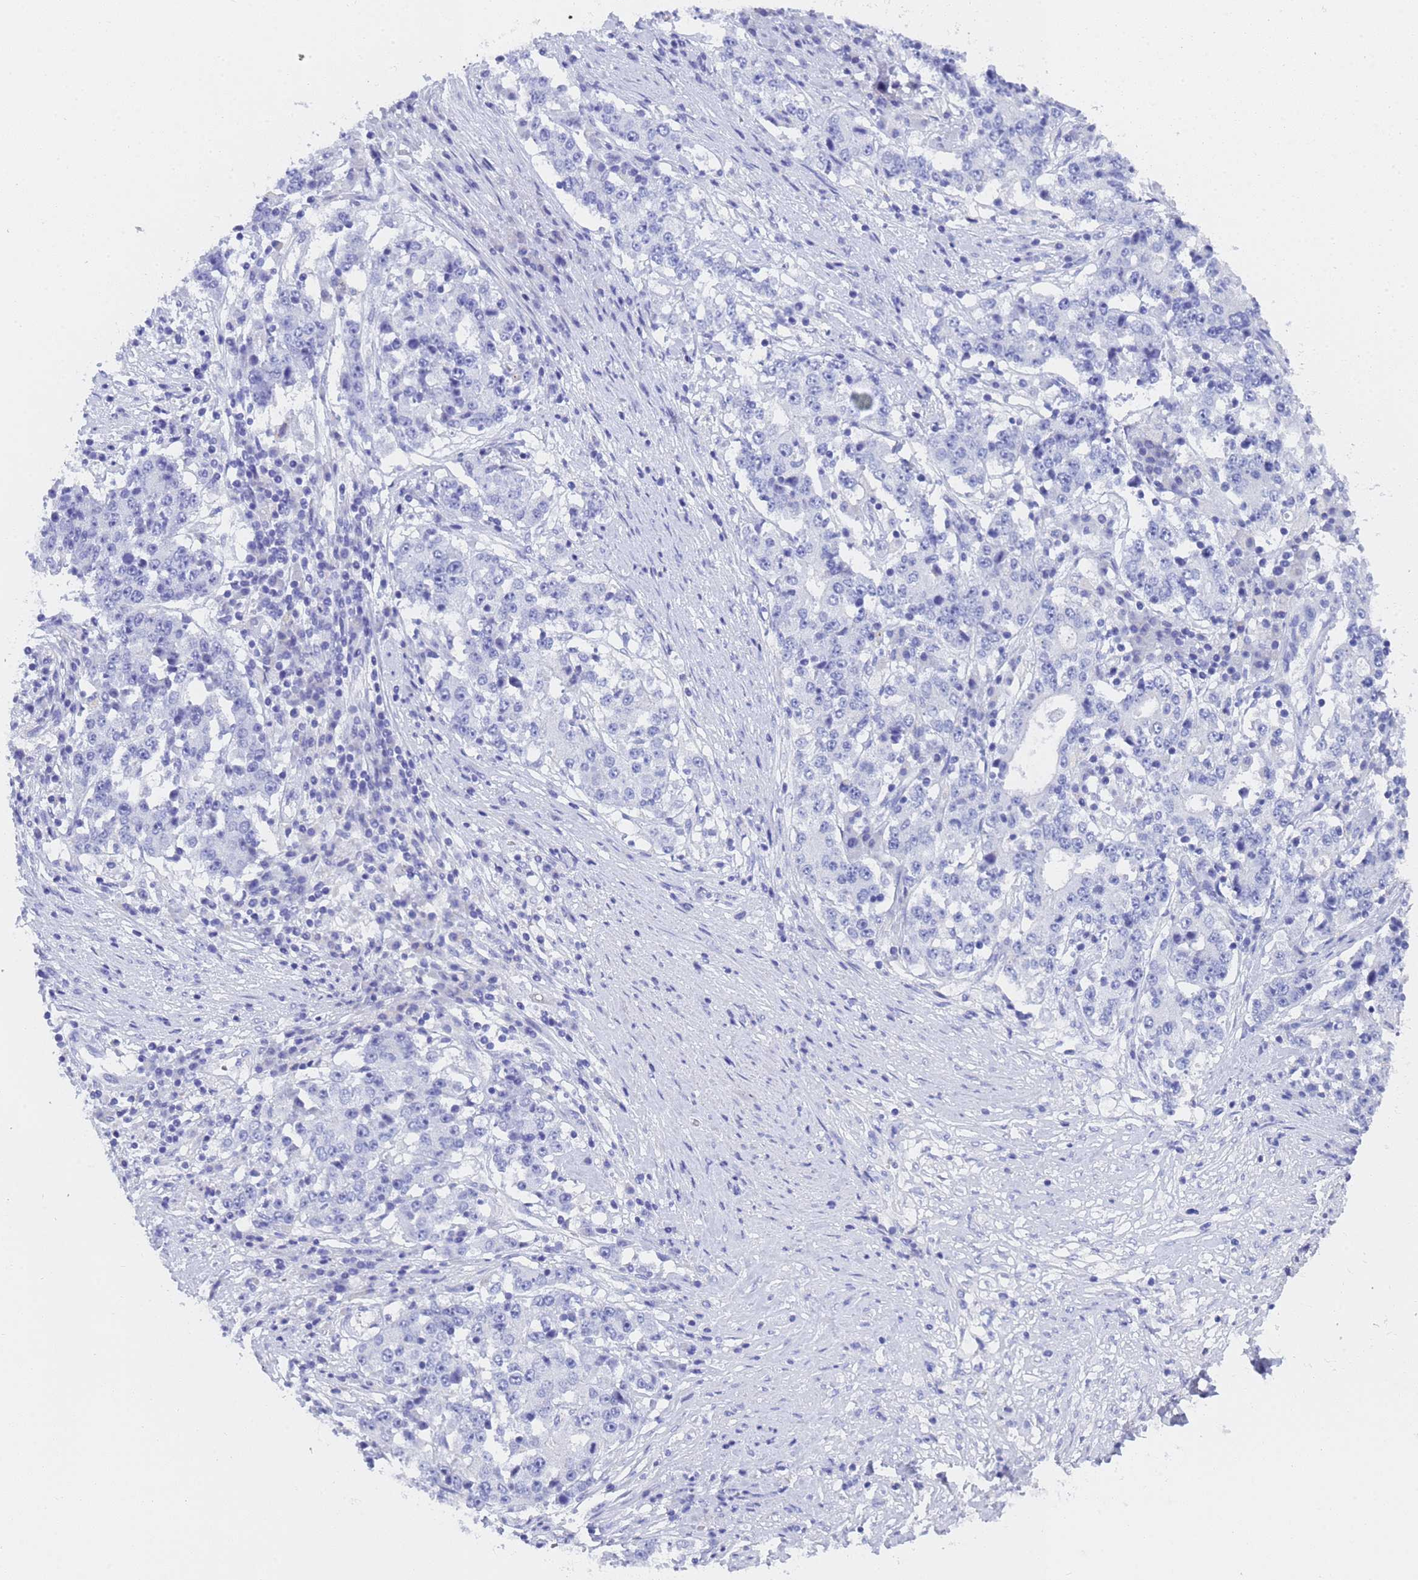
{"staining": {"intensity": "negative", "quantity": "none", "location": "none"}, "tissue": "stomach cancer", "cell_type": "Tumor cells", "image_type": "cancer", "snomed": [{"axis": "morphology", "description": "Adenocarcinoma, NOS"}, {"axis": "topography", "description": "Stomach"}], "caption": "DAB (3,3'-diaminobenzidine) immunohistochemical staining of stomach cancer demonstrates no significant positivity in tumor cells.", "gene": "STATH", "patient": {"sex": "male", "age": 59}}